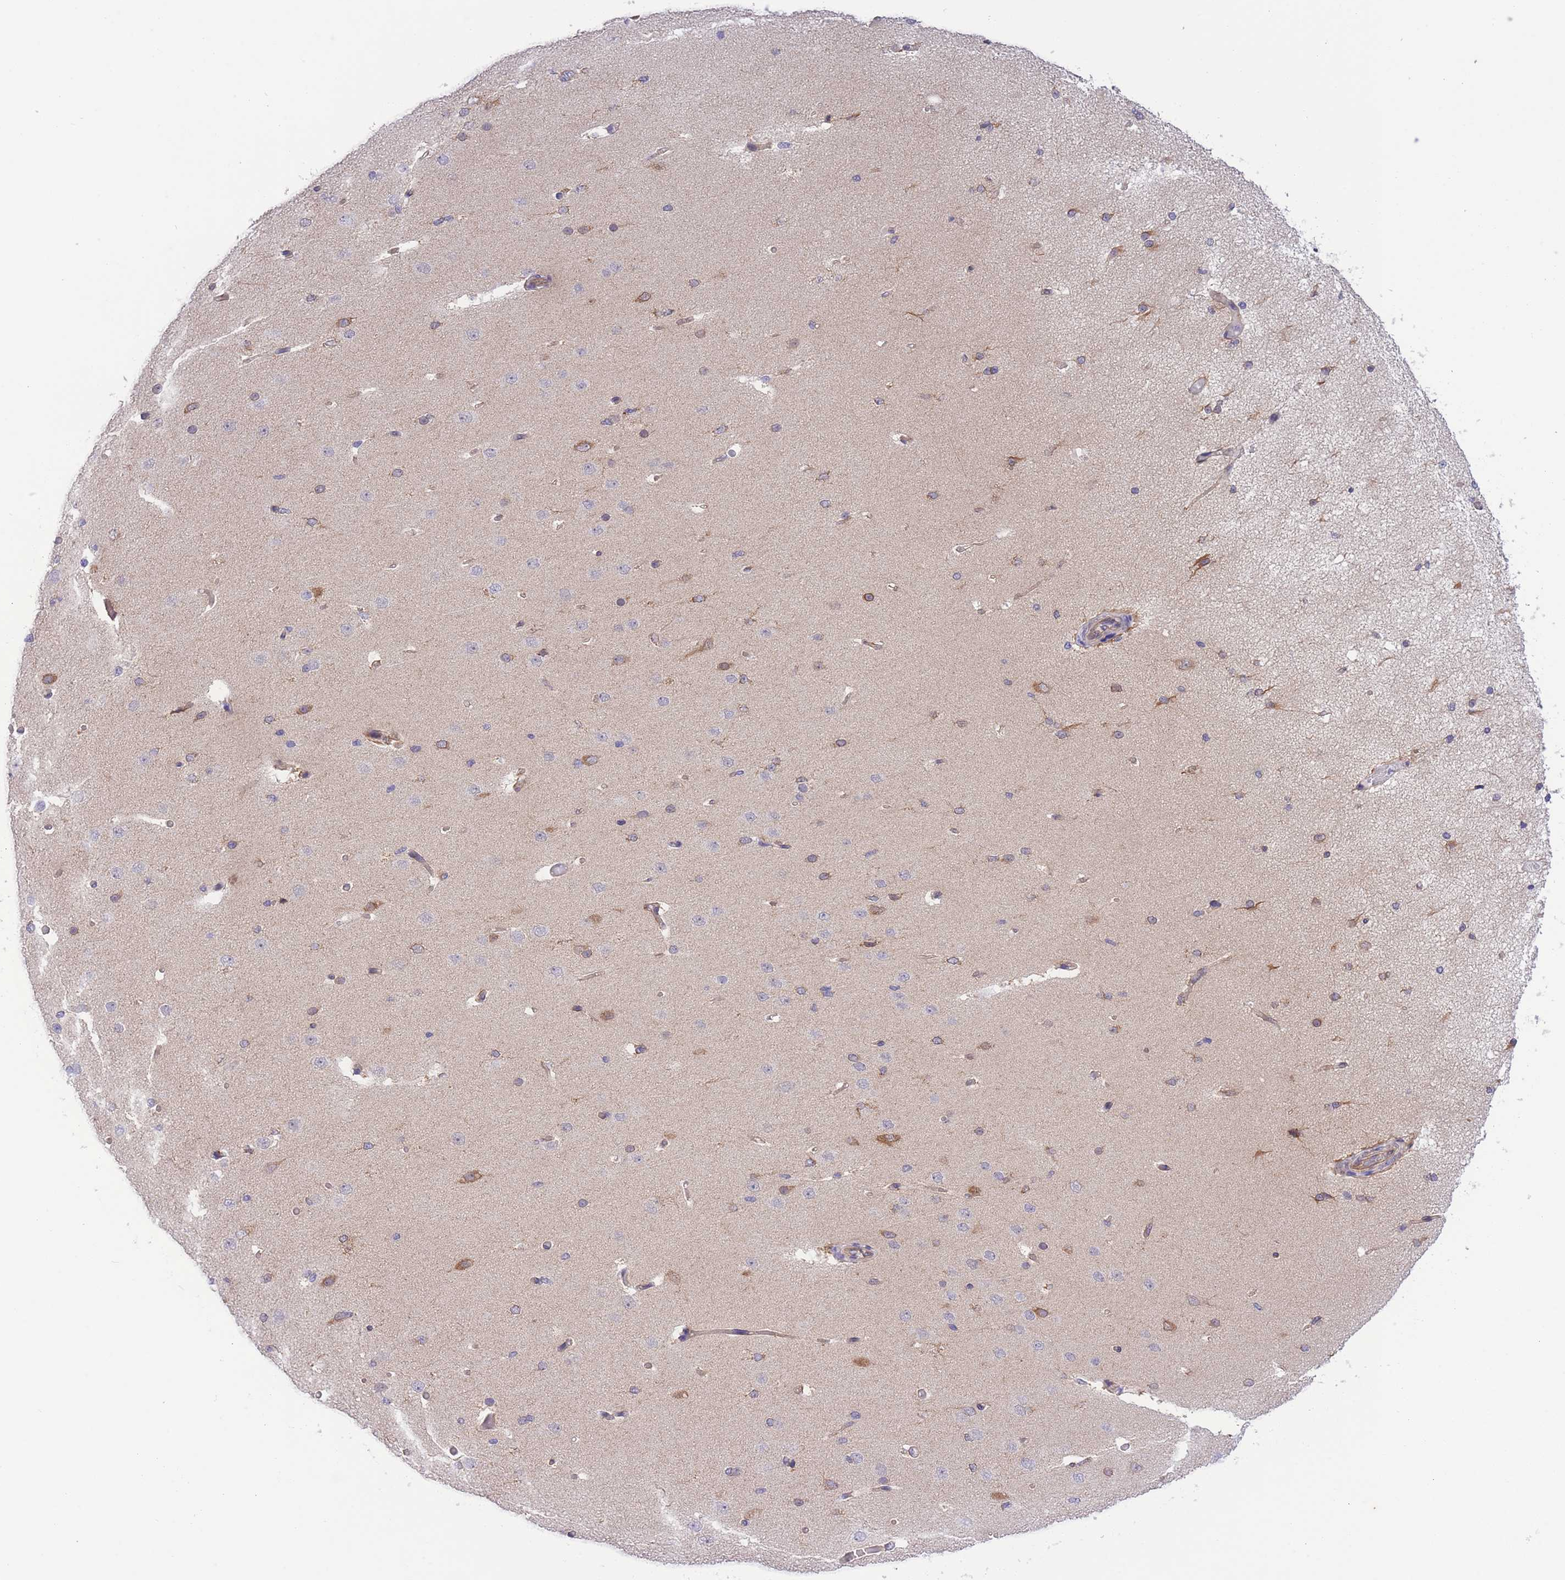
{"staining": {"intensity": "weak", "quantity": "25%-75%", "location": "cytoplasmic/membranous"}, "tissue": "cerebral cortex", "cell_type": "Endothelial cells", "image_type": "normal", "snomed": [{"axis": "morphology", "description": "Normal tissue, NOS"}, {"axis": "morphology", "description": "Inflammation, NOS"}, {"axis": "topography", "description": "Cerebral cortex"}], "caption": "The immunohistochemical stain shows weak cytoplasmic/membranous expression in endothelial cells of benign cerebral cortex.", "gene": "WWOX", "patient": {"sex": "male", "age": 6}}